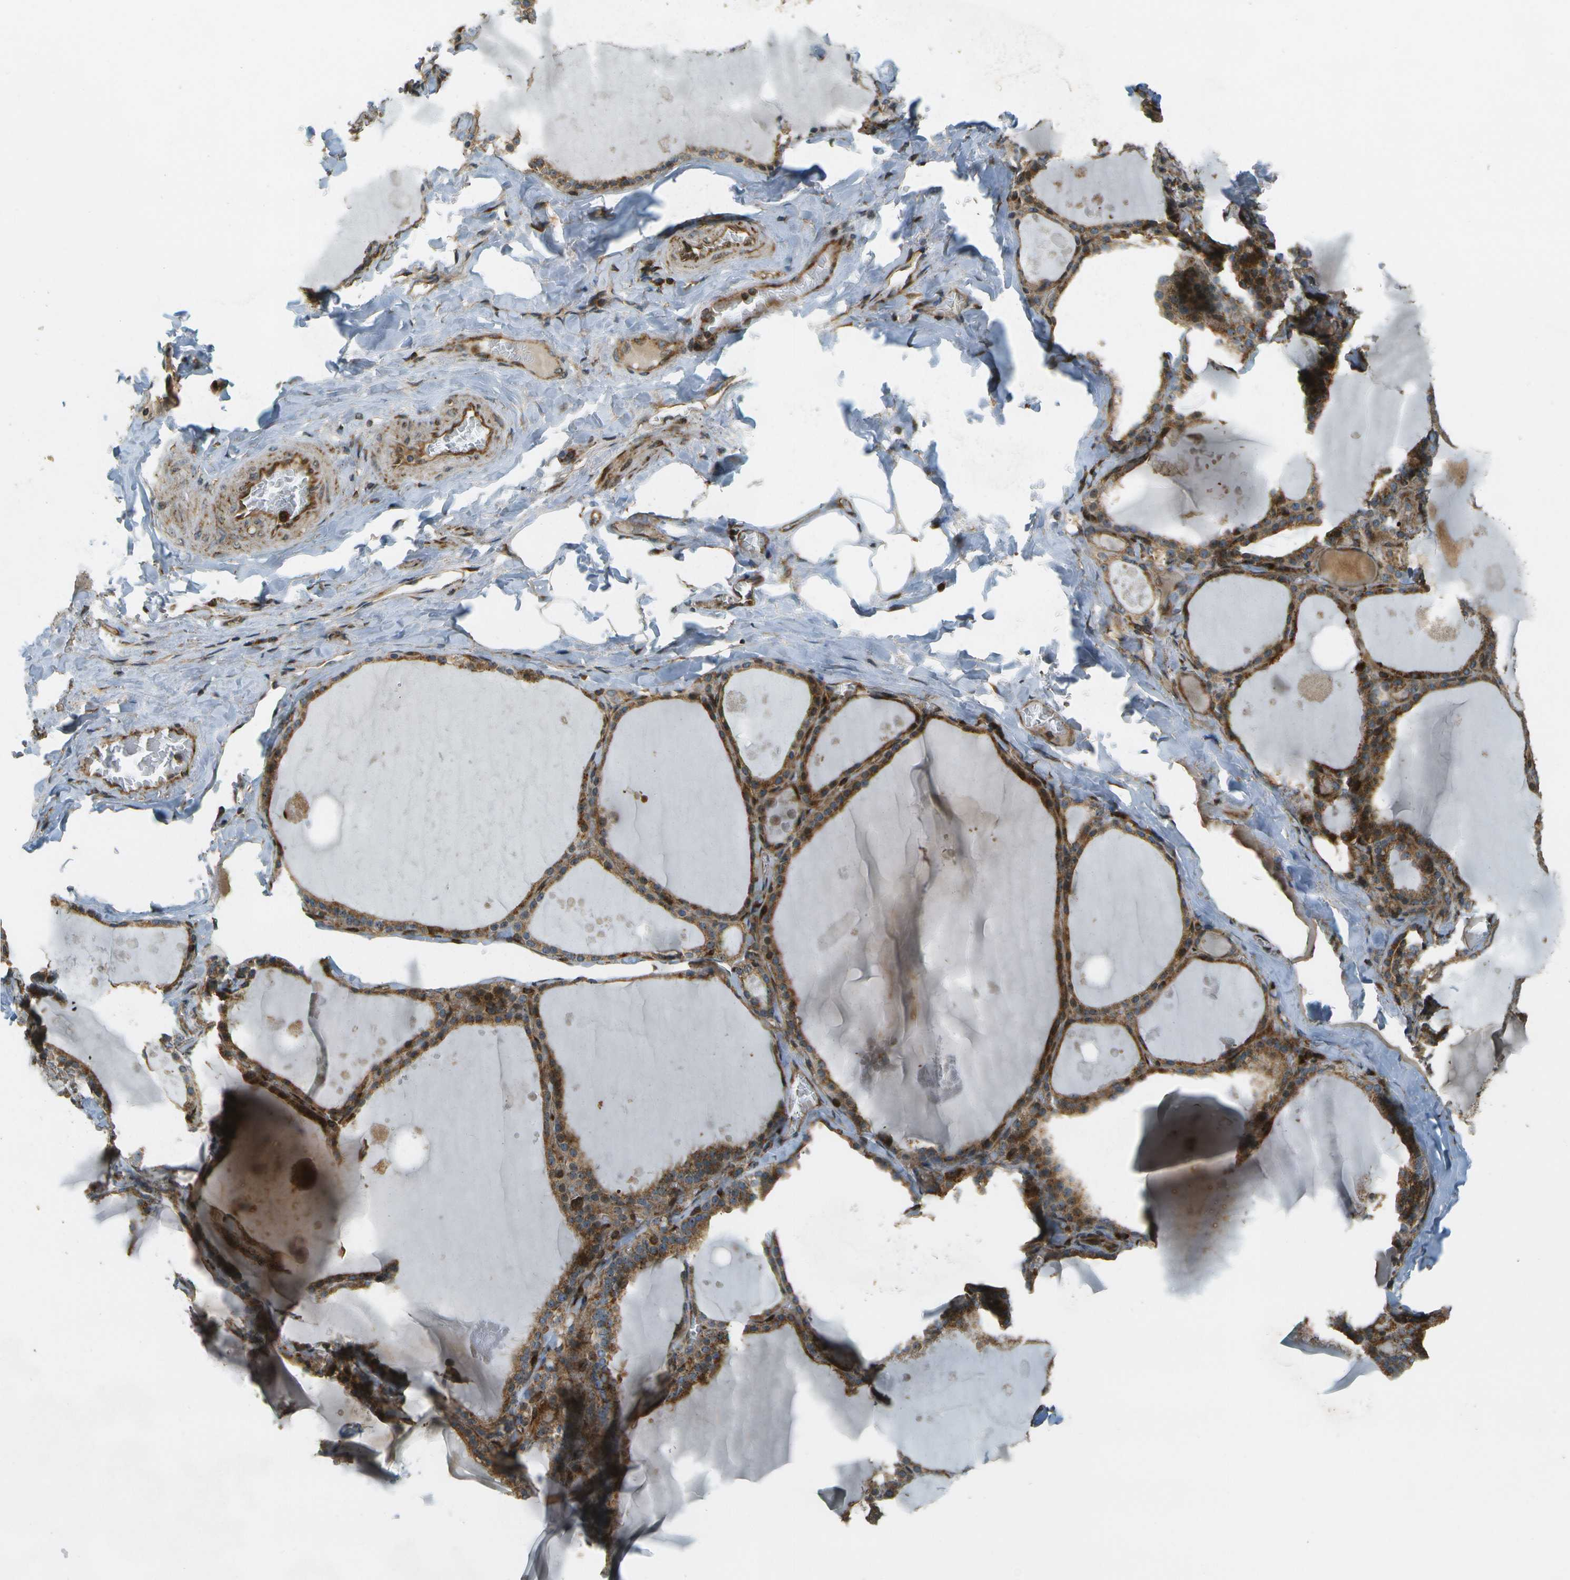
{"staining": {"intensity": "strong", "quantity": ">75%", "location": "cytoplasmic/membranous"}, "tissue": "thyroid gland", "cell_type": "Glandular cells", "image_type": "normal", "snomed": [{"axis": "morphology", "description": "Normal tissue, NOS"}, {"axis": "topography", "description": "Thyroid gland"}], "caption": "A micrograph of thyroid gland stained for a protein displays strong cytoplasmic/membranous brown staining in glandular cells. The staining is performed using DAB (3,3'-diaminobenzidine) brown chromogen to label protein expression. The nuclei are counter-stained blue using hematoxylin.", "gene": "LRP12", "patient": {"sex": "male", "age": 56}}